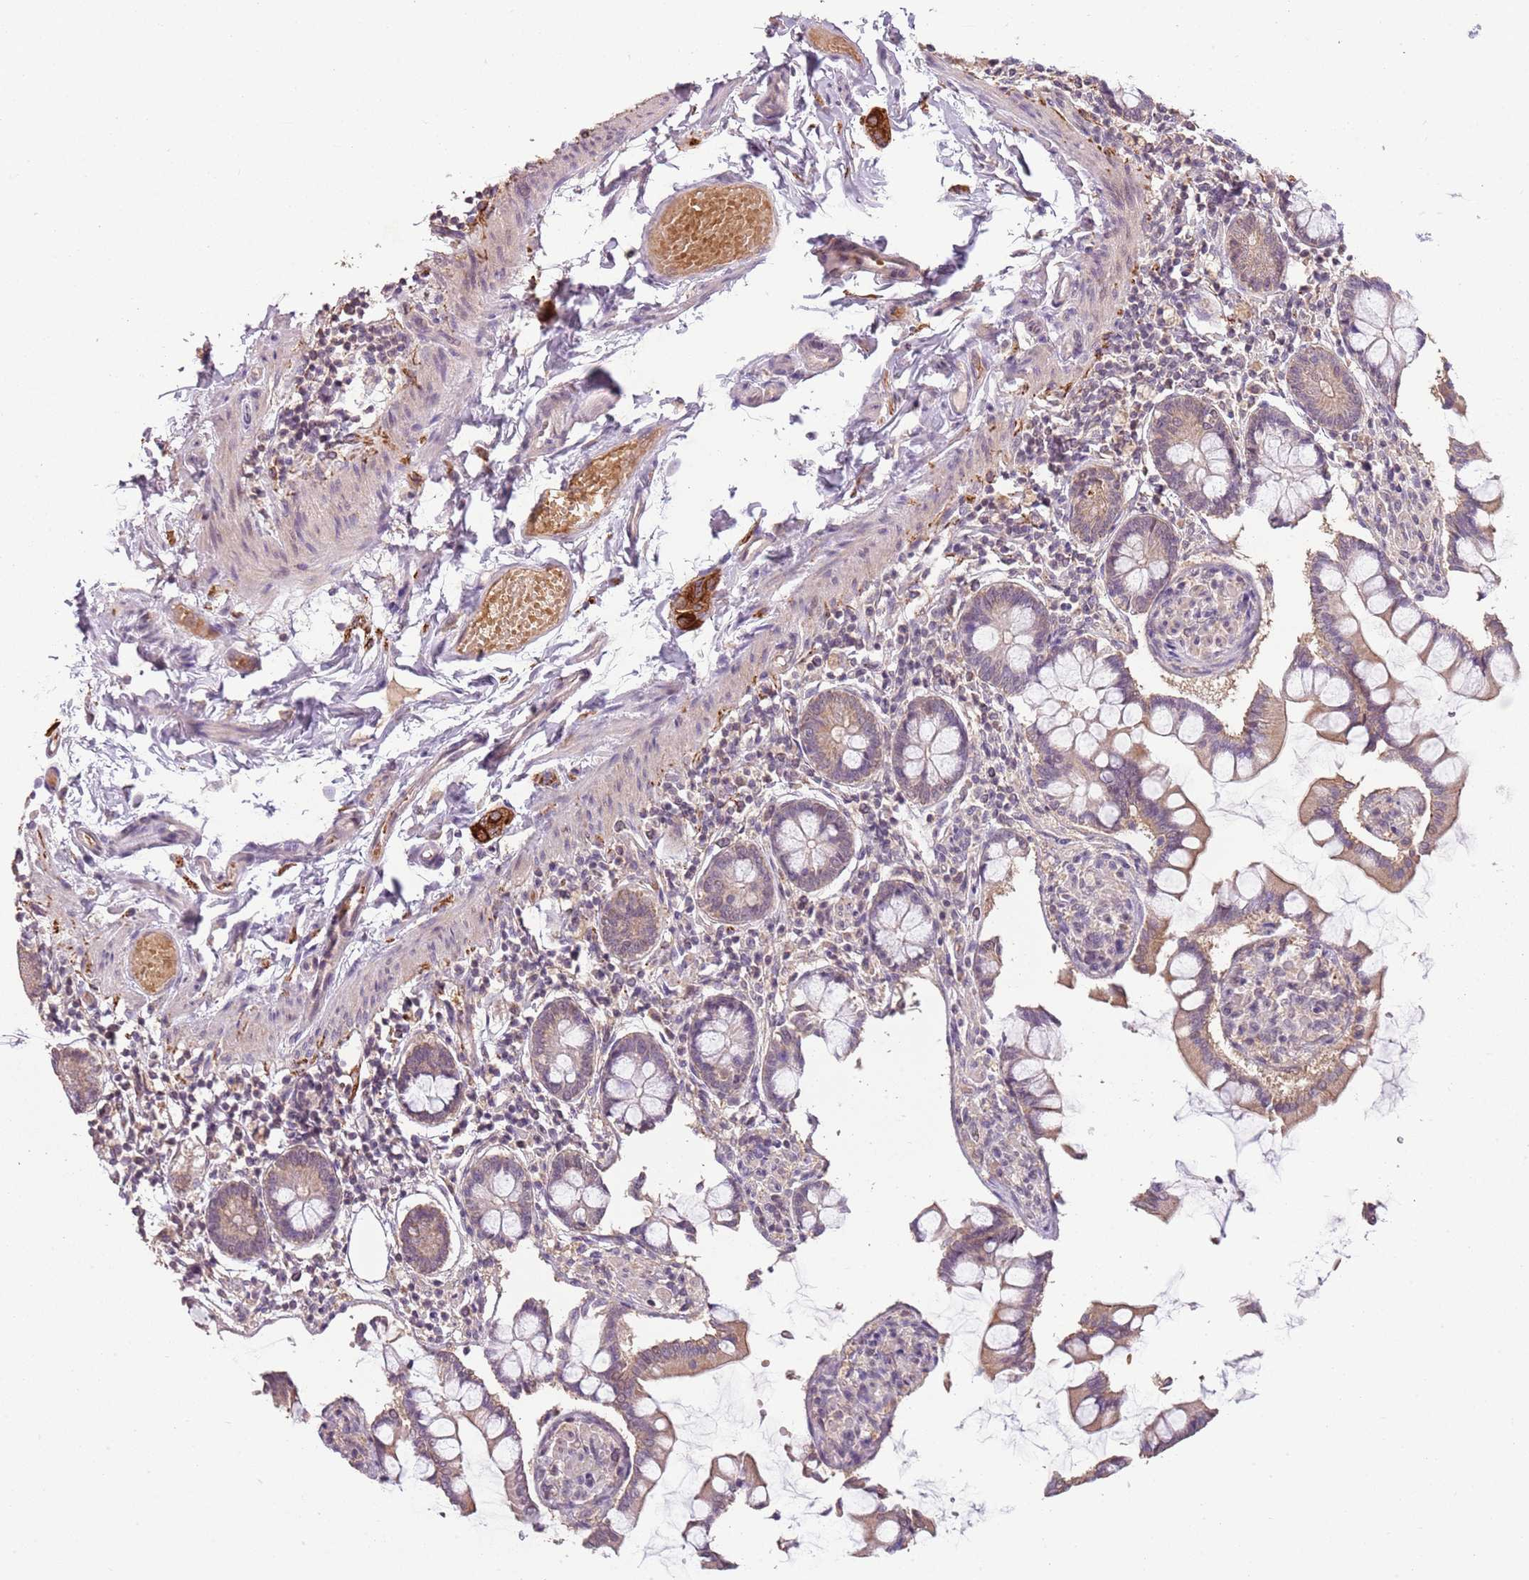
{"staining": {"intensity": "moderate", "quantity": ">75%", "location": "cytoplasmic/membranous"}, "tissue": "small intestine", "cell_type": "Glandular cells", "image_type": "normal", "snomed": [{"axis": "morphology", "description": "Normal tissue, NOS"}, {"axis": "topography", "description": "Small intestine"}], "caption": "Normal small intestine was stained to show a protein in brown. There is medium levels of moderate cytoplasmic/membranous expression in approximately >75% of glandular cells.", "gene": "TEKT4", "patient": {"sex": "male", "age": 41}}